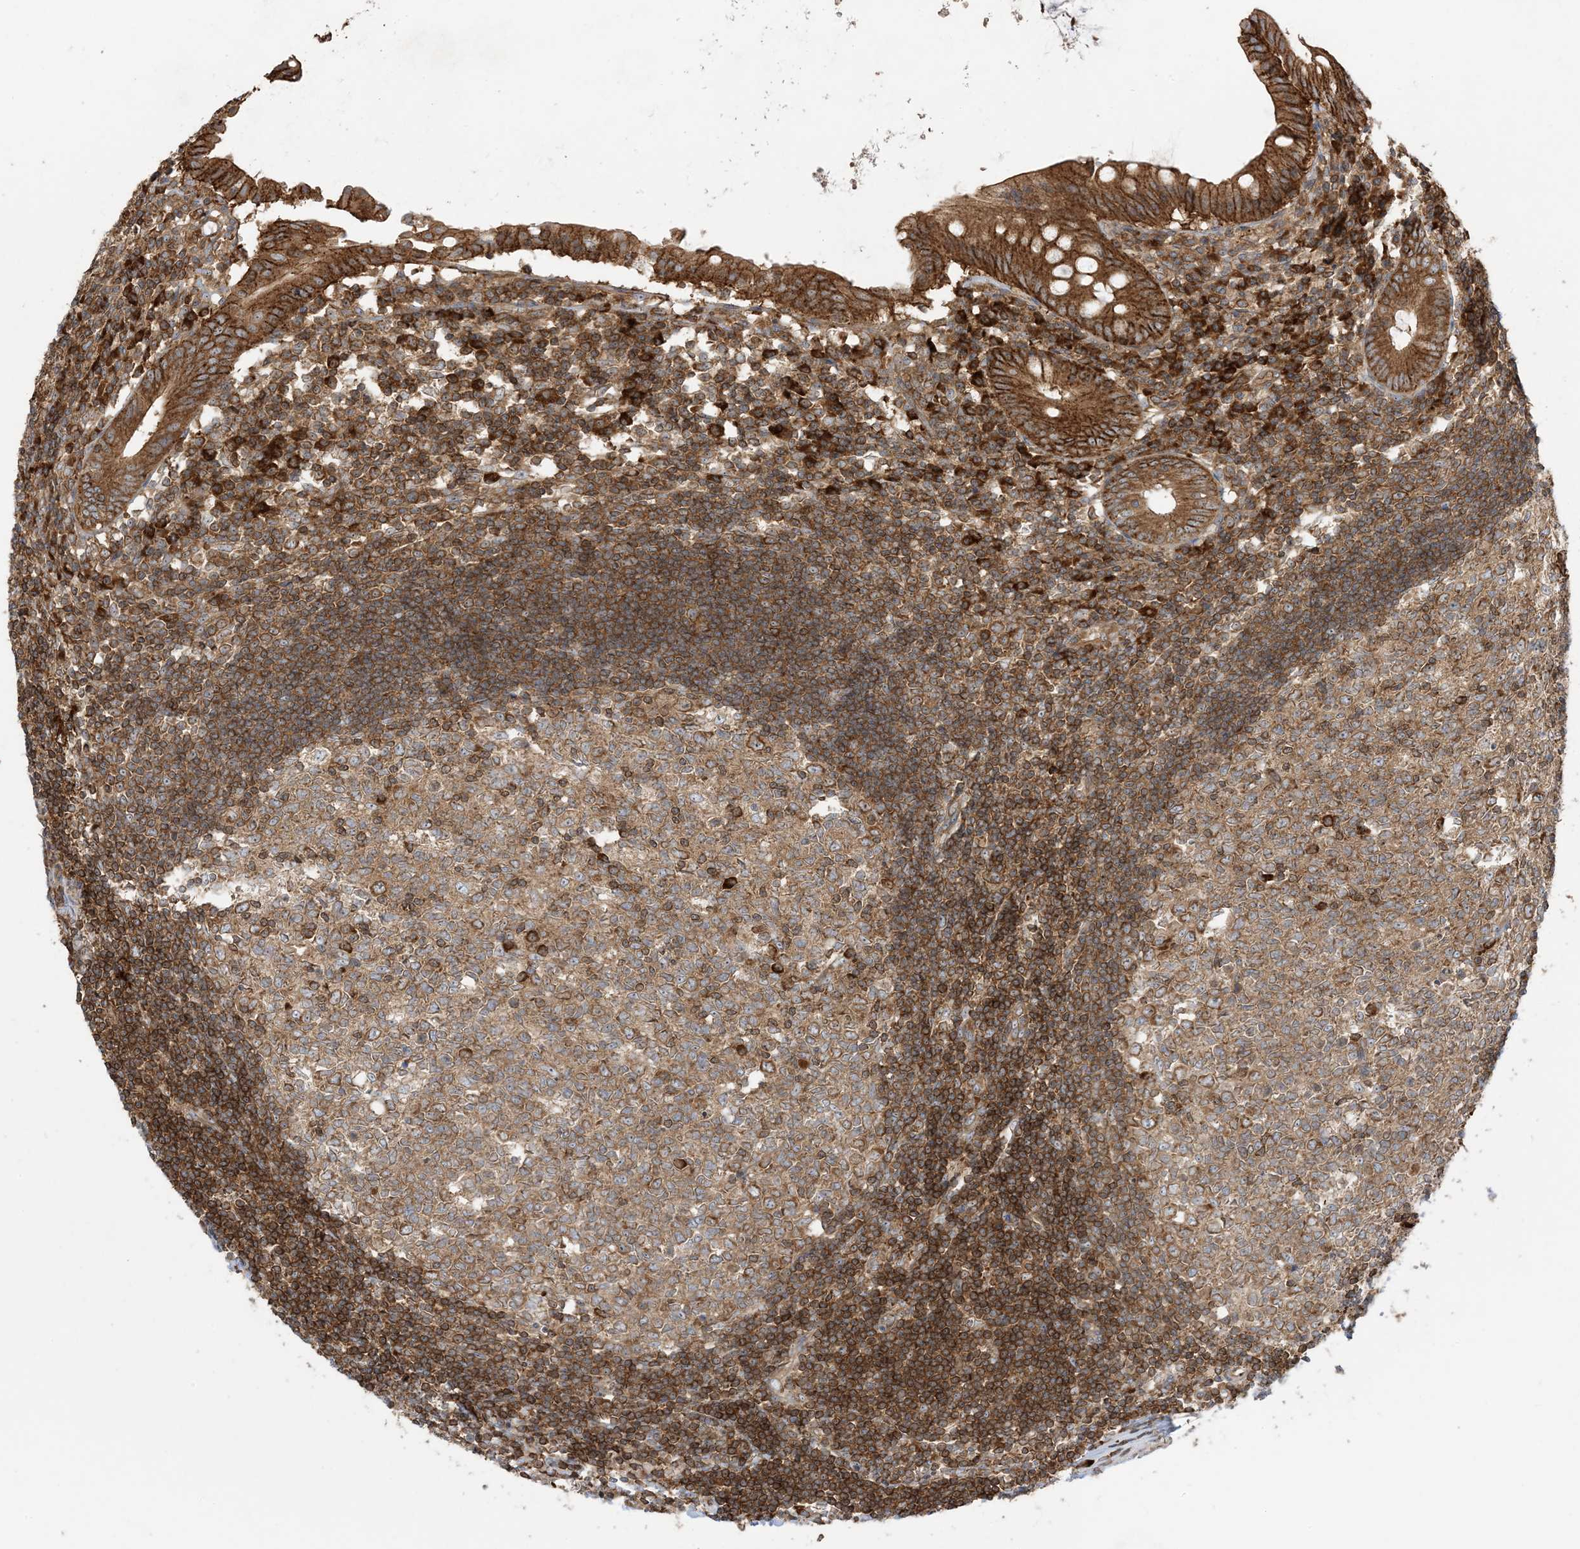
{"staining": {"intensity": "strong", "quantity": ">75%", "location": "cytoplasmic/membranous"}, "tissue": "appendix", "cell_type": "Glandular cells", "image_type": "normal", "snomed": [{"axis": "morphology", "description": "Normal tissue, NOS"}, {"axis": "topography", "description": "Appendix"}], "caption": "Strong cytoplasmic/membranous positivity for a protein is appreciated in approximately >75% of glandular cells of normal appendix using immunohistochemistry (IHC).", "gene": "SRP72", "patient": {"sex": "female", "age": 54}}